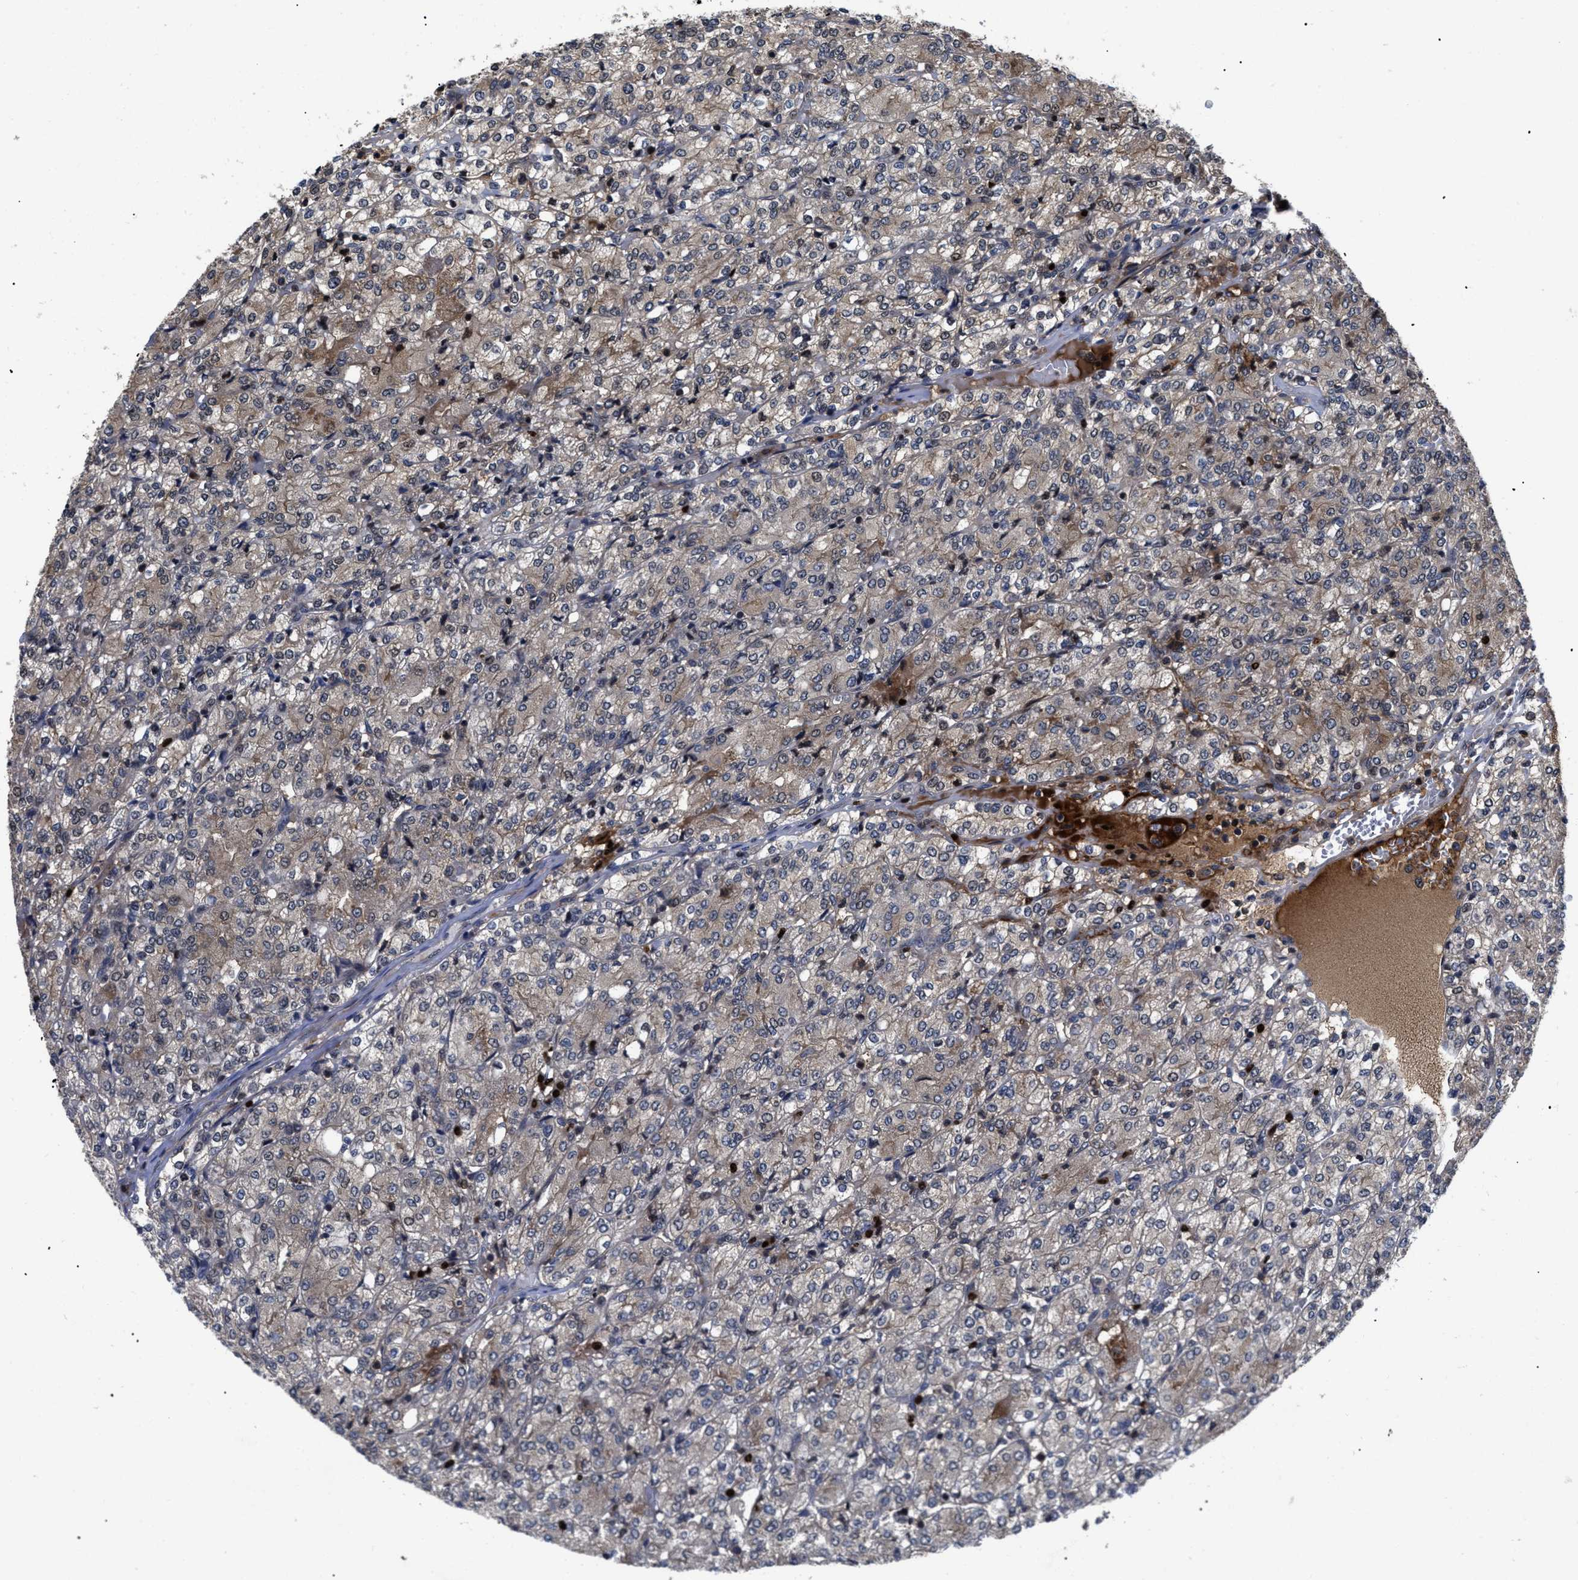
{"staining": {"intensity": "weak", "quantity": "25%-75%", "location": "cytoplasmic/membranous"}, "tissue": "renal cancer", "cell_type": "Tumor cells", "image_type": "cancer", "snomed": [{"axis": "morphology", "description": "Adenocarcinoma, NOS"}, {"axis": "topography", "description": "Kidney"}], "caption": "Weak cytoplasmic/membranous staining is identified in approximately 25%-75% of tumor cells in adenocarcinoma (renal).", "gene": "FAM200A", "patient": {"sex": "male", "age": 77}}